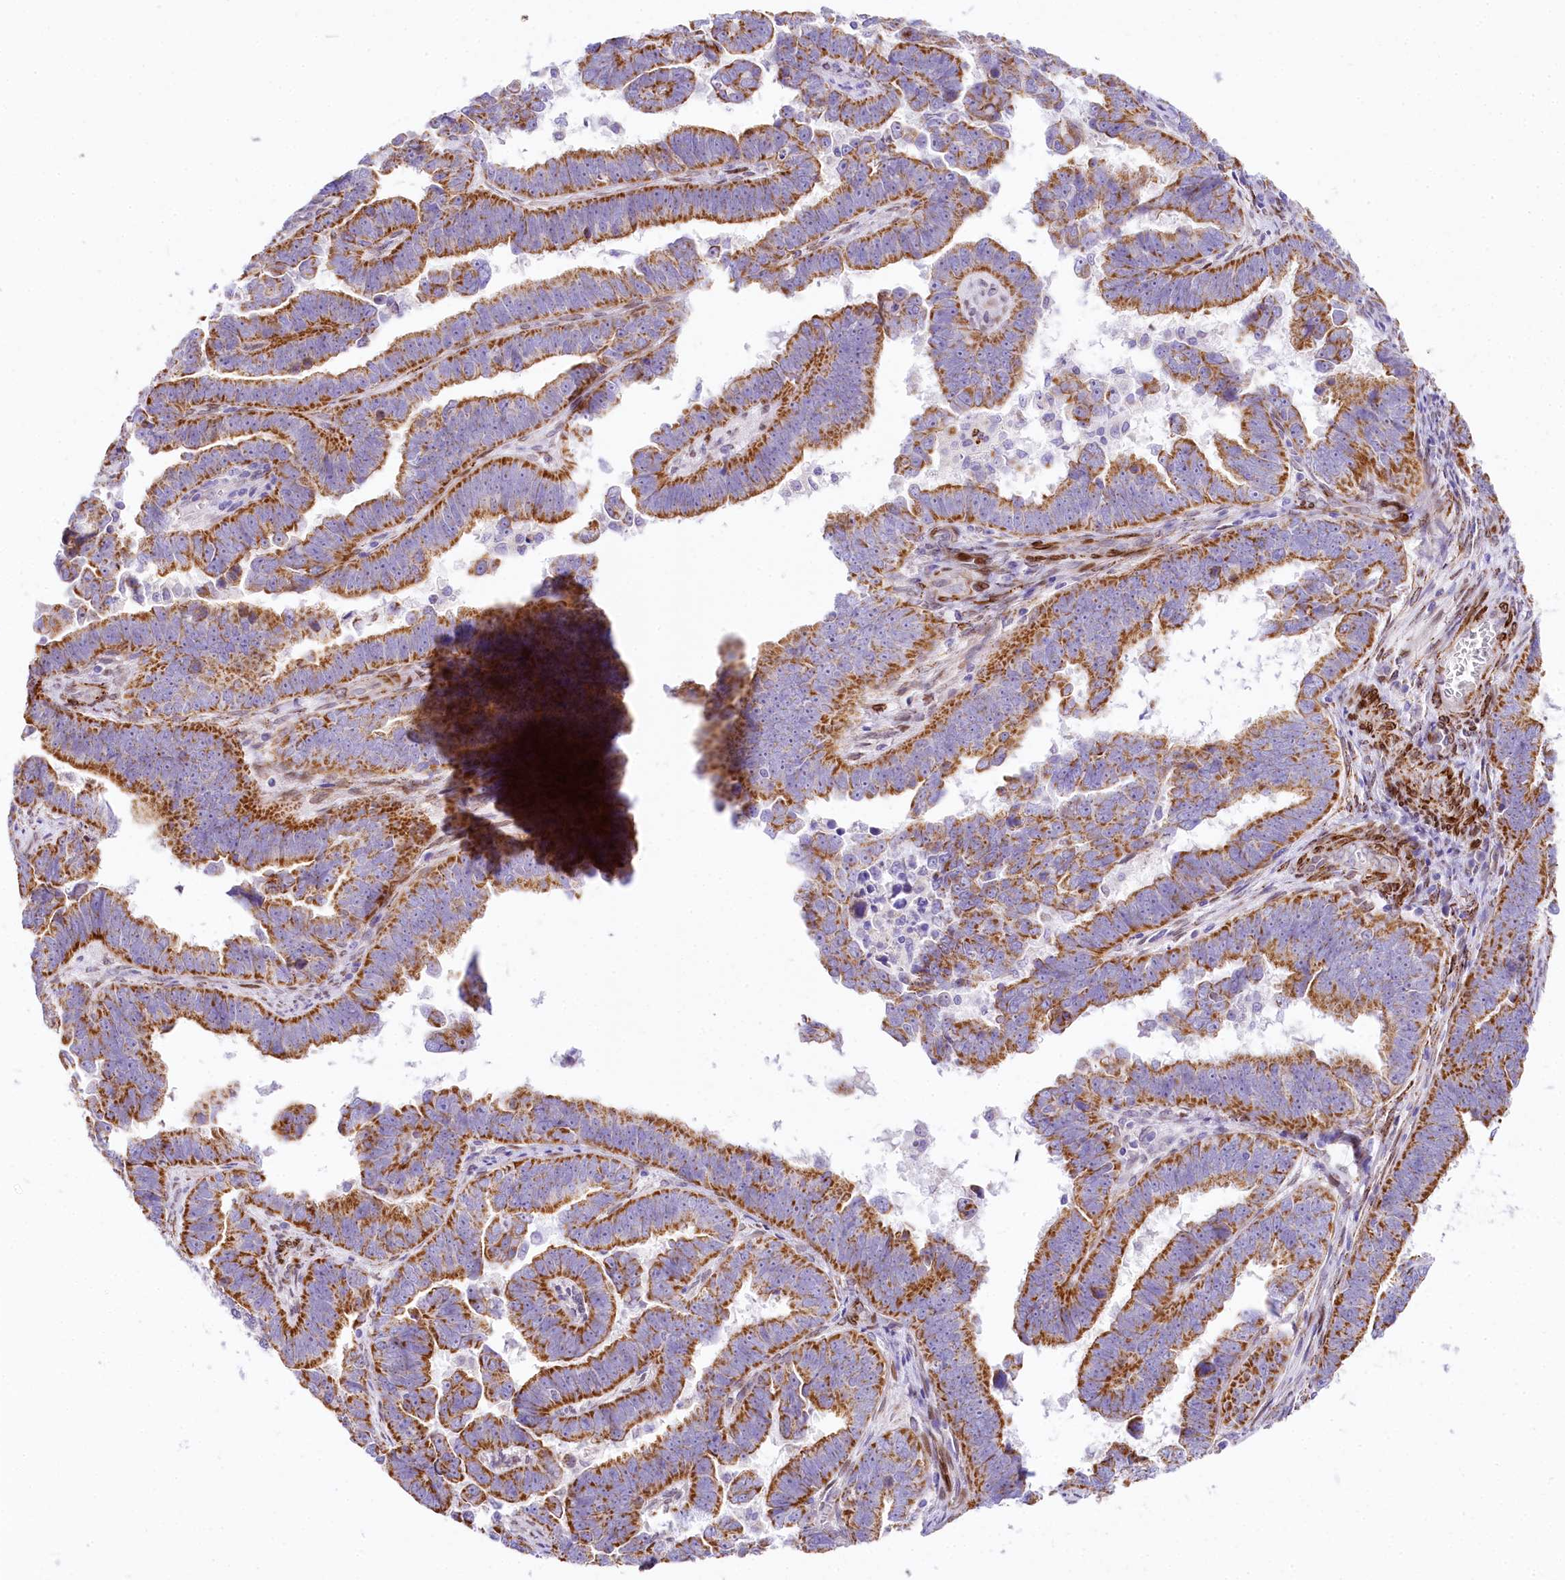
{"staining": {"intensity": "moderate", "quantity": ">75%", "location": "cytoplasmic/membranous"}, "tissue": "endometrial cancer", "cell_type": "Tumor cells", "image_type": "cancer", "snomed": [{"axis": "morphology", "description": "Adenocarcinoma, NOS"}, {"axis": "topography", "description": "Endometrium"}], "caption": "A micrograph showing moderate cytoplasmic/membranous expression in approximately >75% of tumor cells in endometrial adenocarcinoma, as visualized by brown immunohistochemical staining.", "gene": "PPIP5K2", "patient": {"sex": "female", "age": 75}}